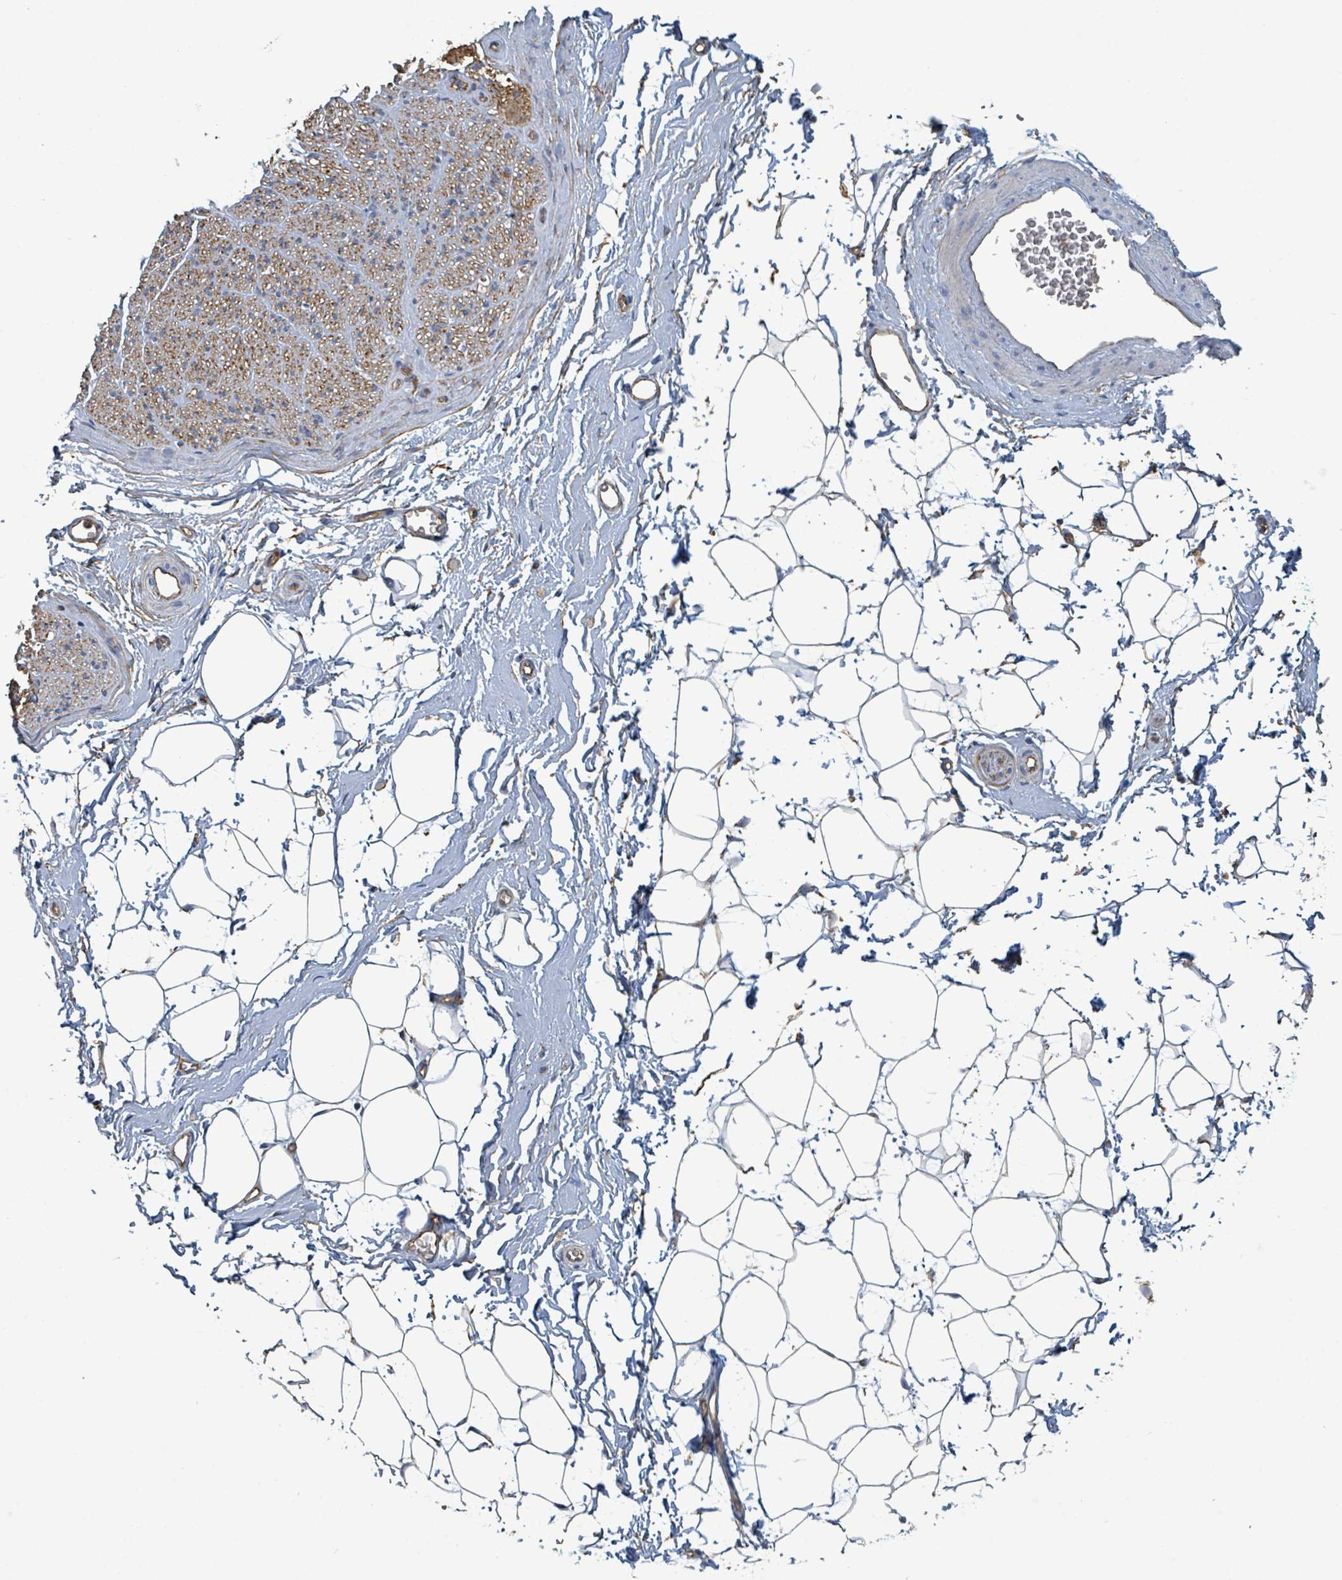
{"staining": {"intensity": "moderate", "quantity": "<25%", "location": "cytoplasmic/membranous"}, "tissue": "adipose tissue", "cell_type": "Adipocytes", "image_type": "normal", "snomed": [{"axis": "morphology", "description": "Normal tissue, NOS"}, {"axis": "morphology", "description": "Adenocarcinoma, High grade"}, {"axis": "topography", "description": "Prostate"}, {"axis": "topography", "description": "Peripheral nerve tissue"}], "caption": "Human adipose tissue stained with a brown dye reveals moderate cytoplasmic/membranous positive expression in approximately <25% of adipocytes.", "gene": "LDOC1", "patient": {"sex": "male", "age": 68}}